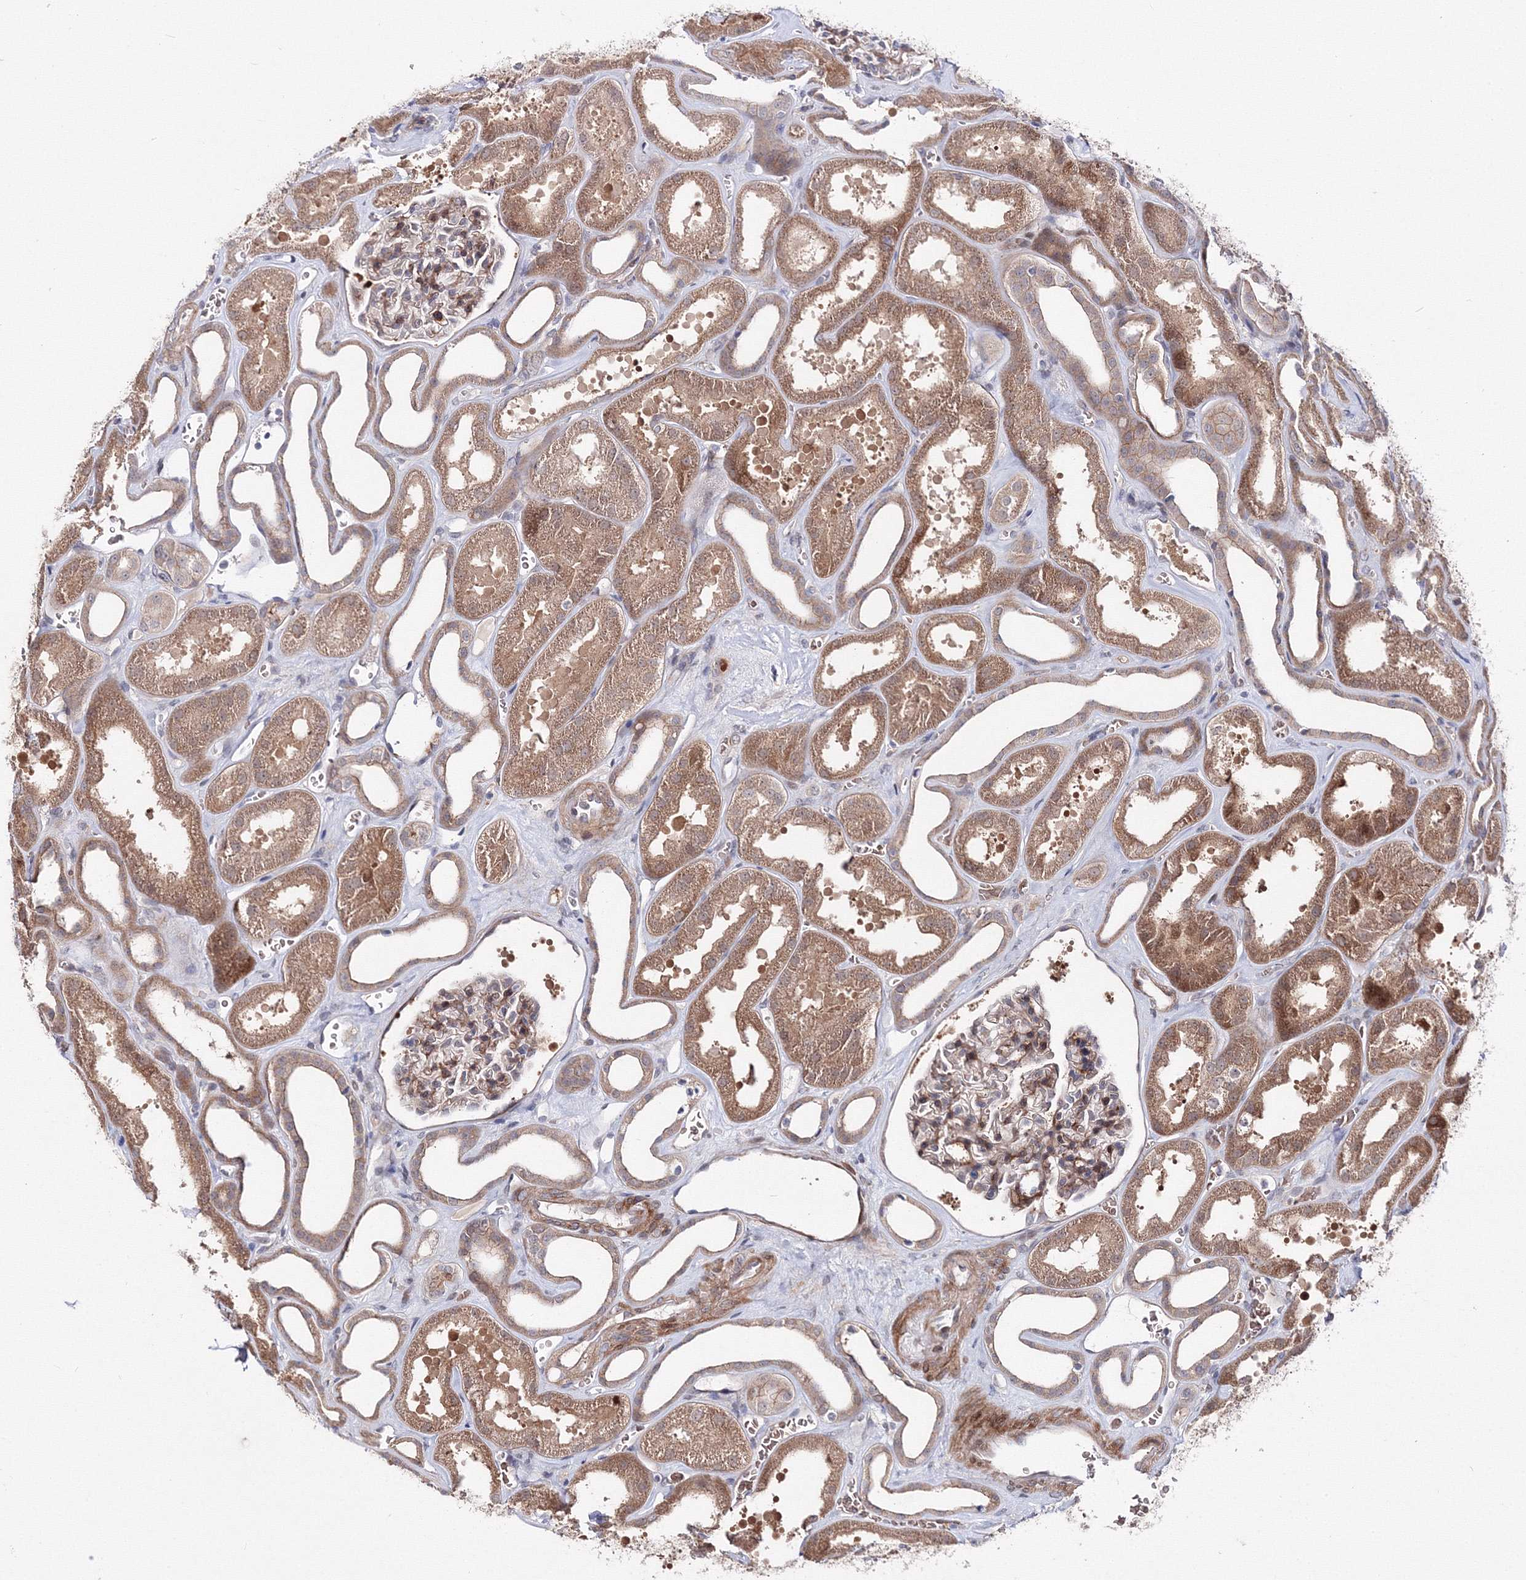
{"staining": {"intensity": "moderate", "quantity": "25%-75%", "location": "cytoplasmic/membranous,nuclear"}, "tissue": "kidney", "cell_type": "Cells in glomeruli", "image_type": "normal", "snomed": [{"axis": "morphology", "description": "Normal tissue, NOS"}, {"axis": "morphology", "description": "Adenocarcinoma, NOS"}, {"axis": "topography", "description": "Kidney"}], "caption": "This photomicrograph reveals immunohistochemistry staining of unremarkable kidney, with medium moderate cytoplasmic/membranous,nuclear positivity in about 25%-75% of cells in glomeruli.", "gene": "C11orf52", "patient": {"sex": "female", "age": 68}}